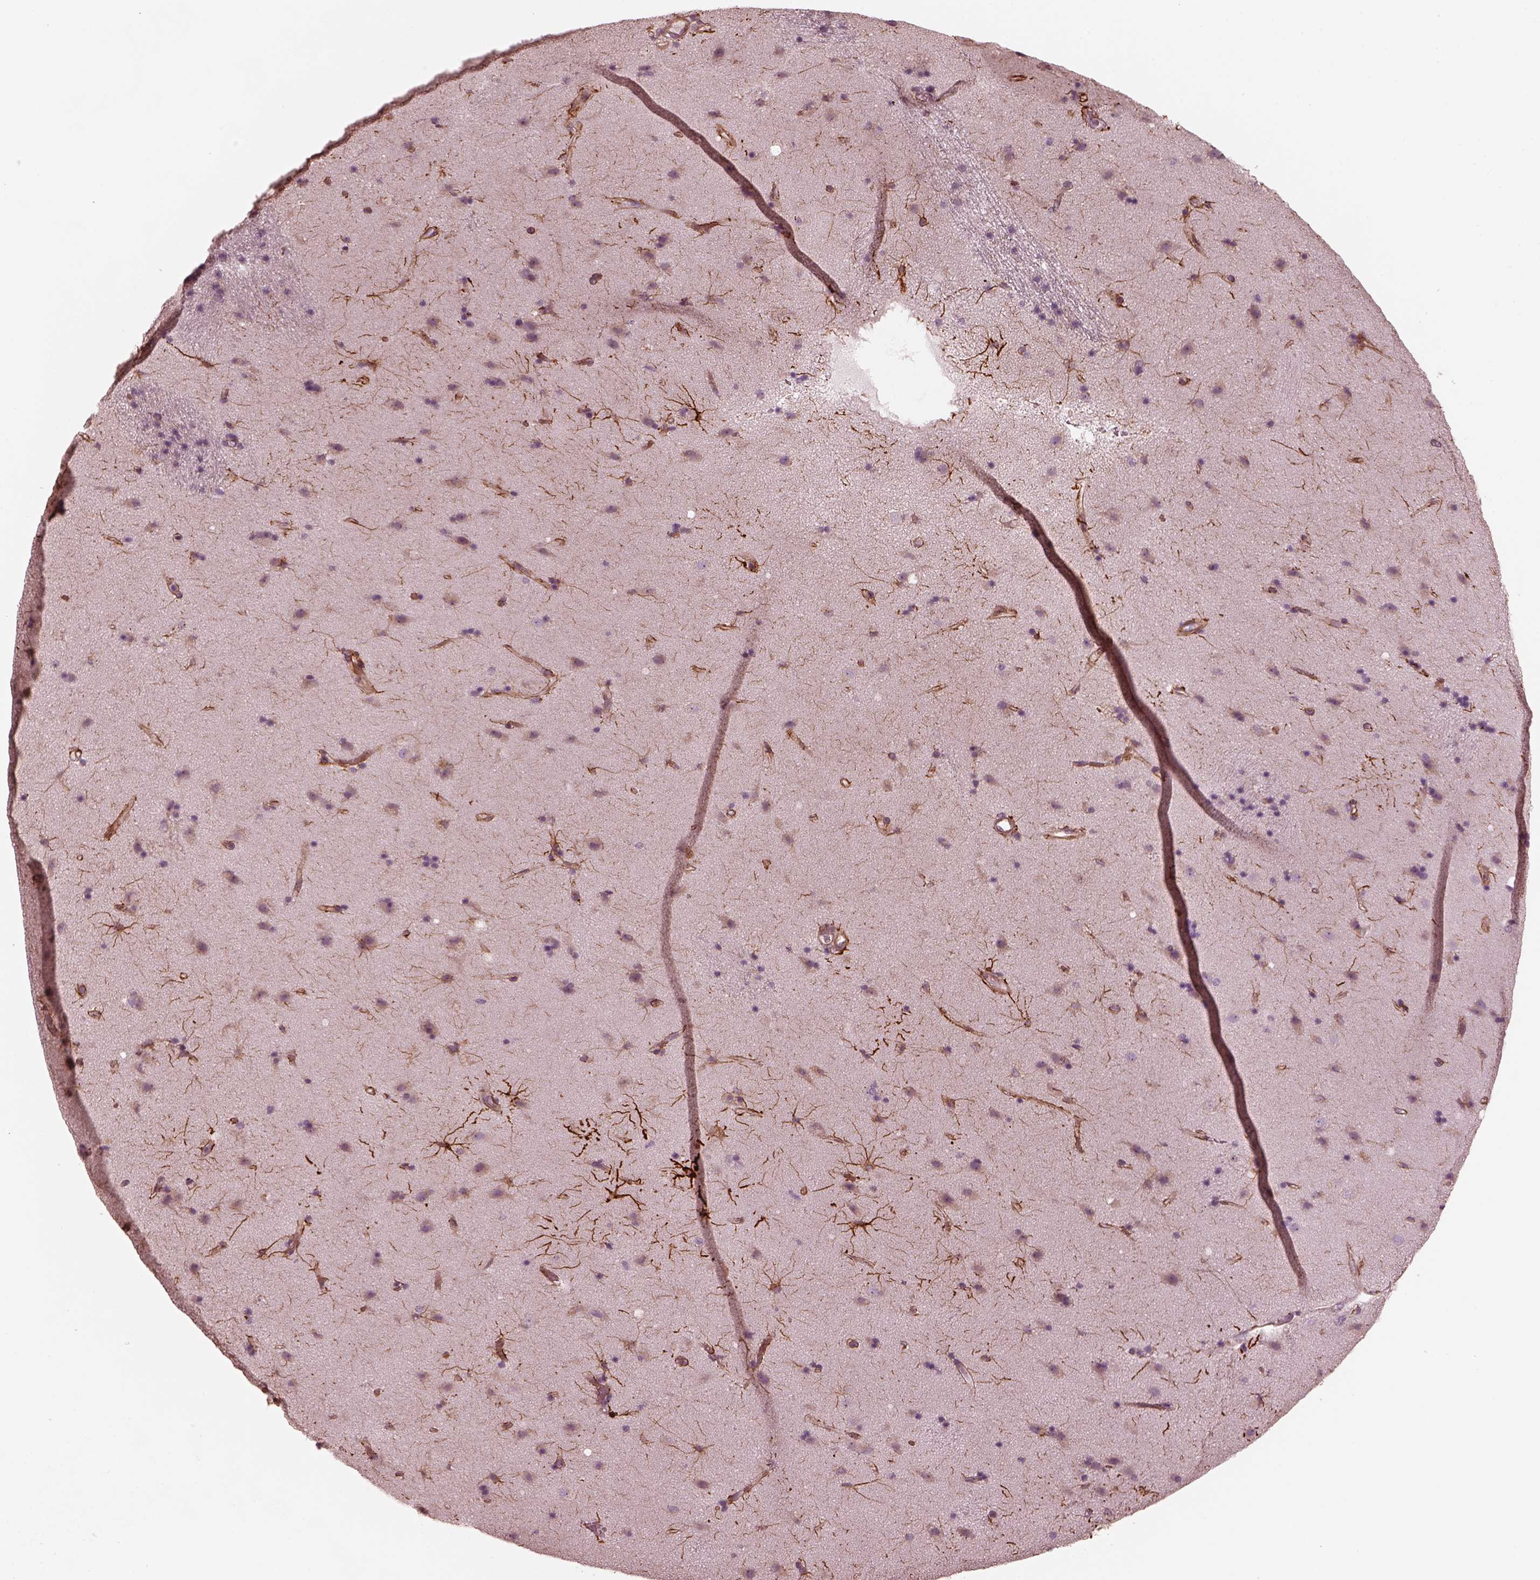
{"staining": {"intensity": "strong", "quantity": "25%-75%", "location": "cytoplasmic/membranous"}, "tissue": "caudate", "cell_type": "Glial cells", "image_type": "normal", "snomed": [{"axis": "morphology", "description": "Normal tissue, NOS"}, {"axis": "topography", "description": "Lateral ventricle wall"}], "caption": "This is a photomicrograph of immunohistochemistry (IHC) staining of benign caudate, which shows strong positivity in the cytoplasmic/membranous of glial cells.", "gene": "KIF6", "patient": {"sex": "female", "age": 71}}